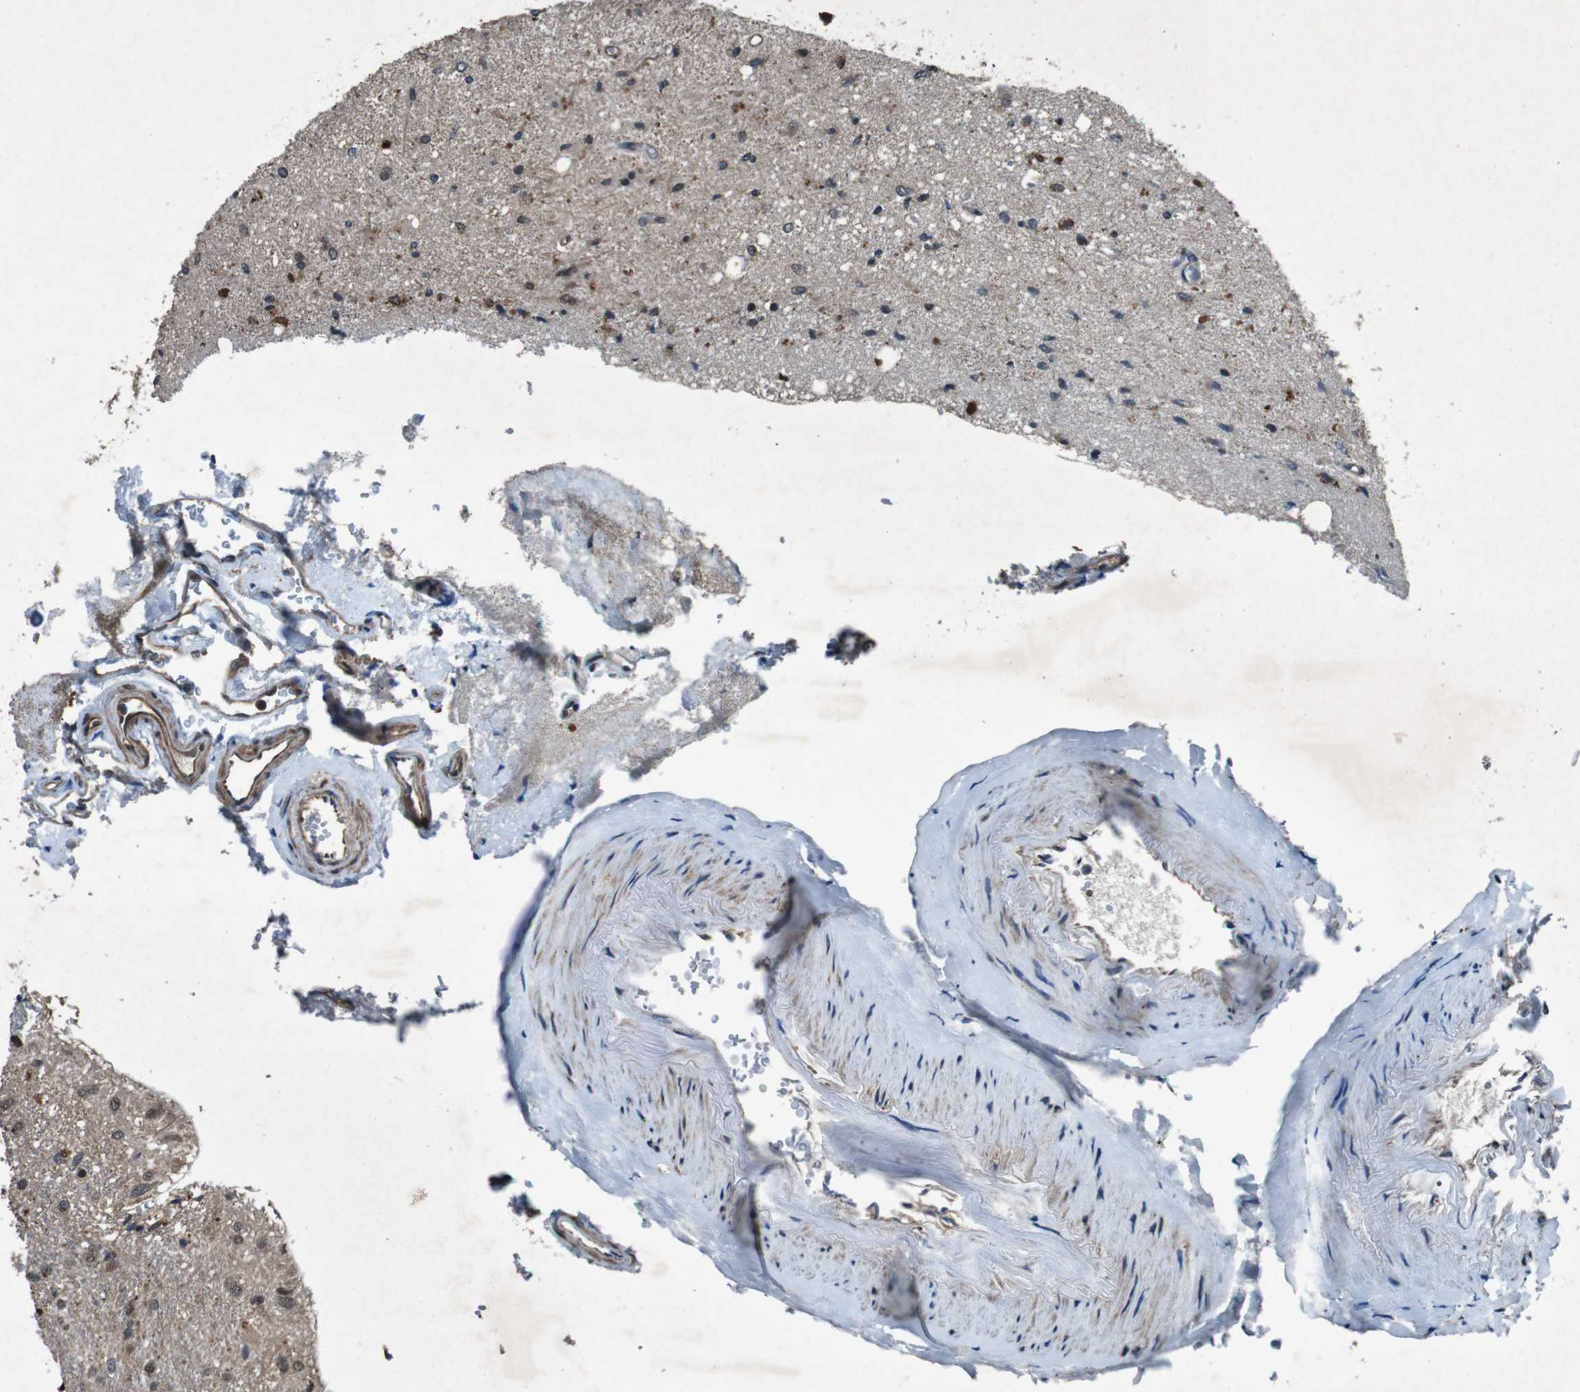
{"staining": {"intensity": "weak", "quantity": ">75%", "location": "cytoplasmic/membranous"}, "tissue": "glioma", "cell_type": "Tumor cells", "image_type": "cancer", "snomed": [{"axis": "morphology", "description": "Glioma, malignant, Low grade"}, {"axis": "topography", "description": "Brain"}], "caption": "DAB (3,3'-diaminobenzidine) immunohistochemical staining of human low-grade glioma (malignant) reveals weak cytoplasmic/membranous protein positivity in about >75% of tumor cells.", "gene": "SOCS1", "patient": {"sex": "male", "age": 77}}